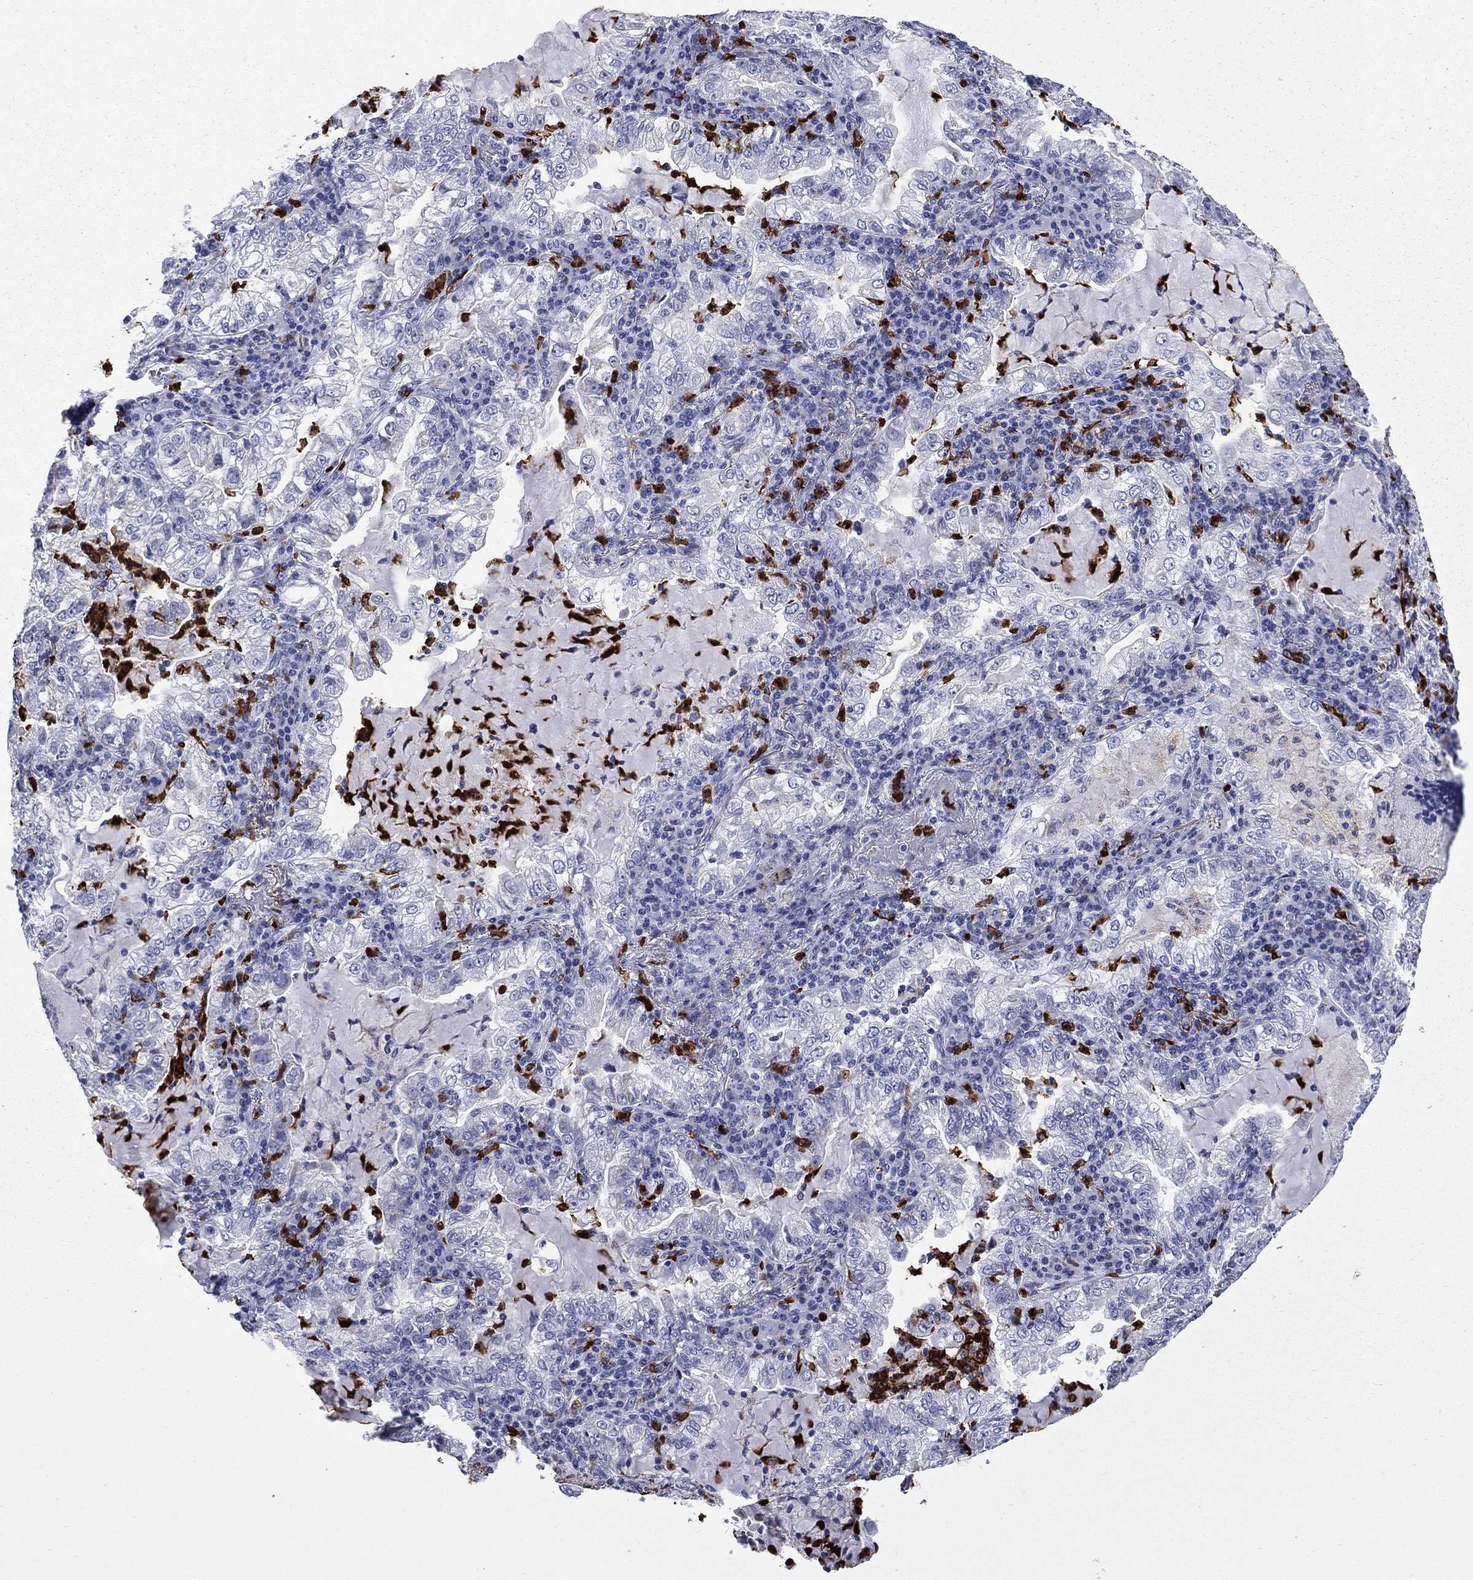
{"staining": {"intensity": "negative", "quantity": "none", "location": "none"}, "tissue": "lung cancer", "cell_type": "Tumor cells", "image_type": "cancer", "snomed": [{"axis": "morphology", "description": "Adenocarcinoma, NOS"}, {"axis": "topography", "description": "Lung"}], "caption": "IHC photomicrograph of human adenocarcinoma (lung) stained for a protein (brown), which demonstrates no staining in tumor cells.", "gene": "TRIM29", "patient": {"sex": "female", "age": 73}}